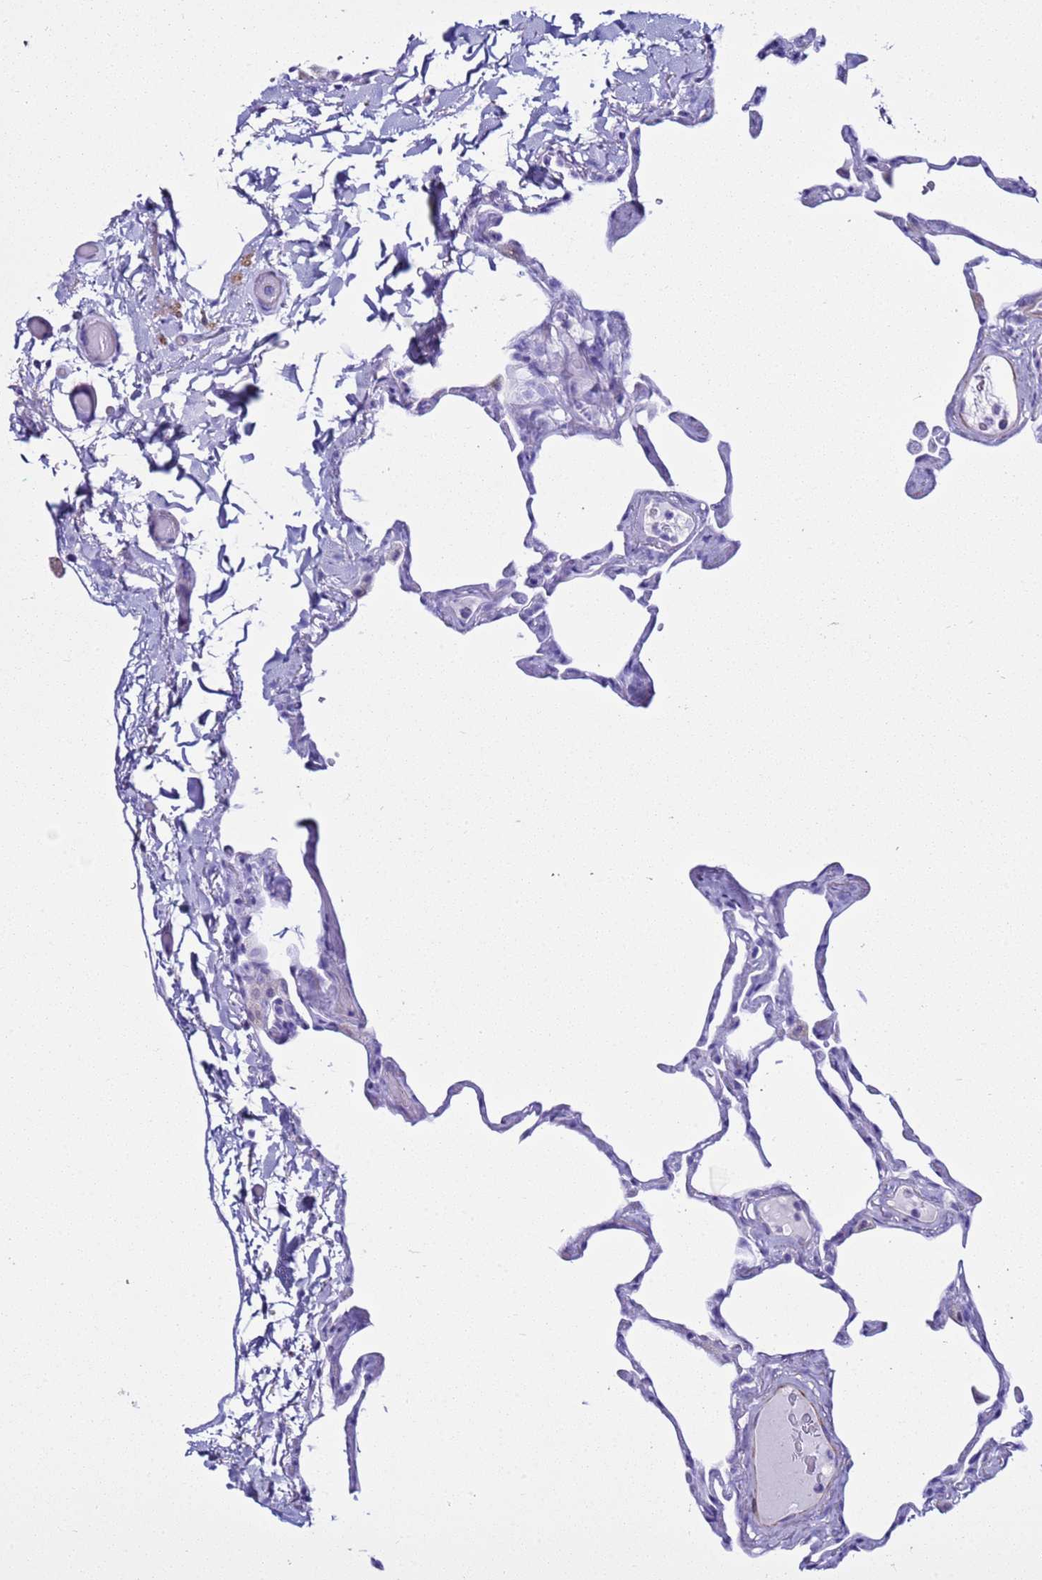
{"staining": {"intensity": "negative", "quantity": "none", "location": "none"}, "tissue": "lung", "cell_type": "Alveolar cells", "image_type": "normal", "snomed": [{"axis": "morphology", "description": "Normal tissue, NOS"}, {"axis": "topography", "description": "Lung"}], "caption": "Lung stained for a protein using IHC exhibits no positivity alveolar cells.", "gene": "LCMT1", "patient": {"sex": "male", "age": 65}}